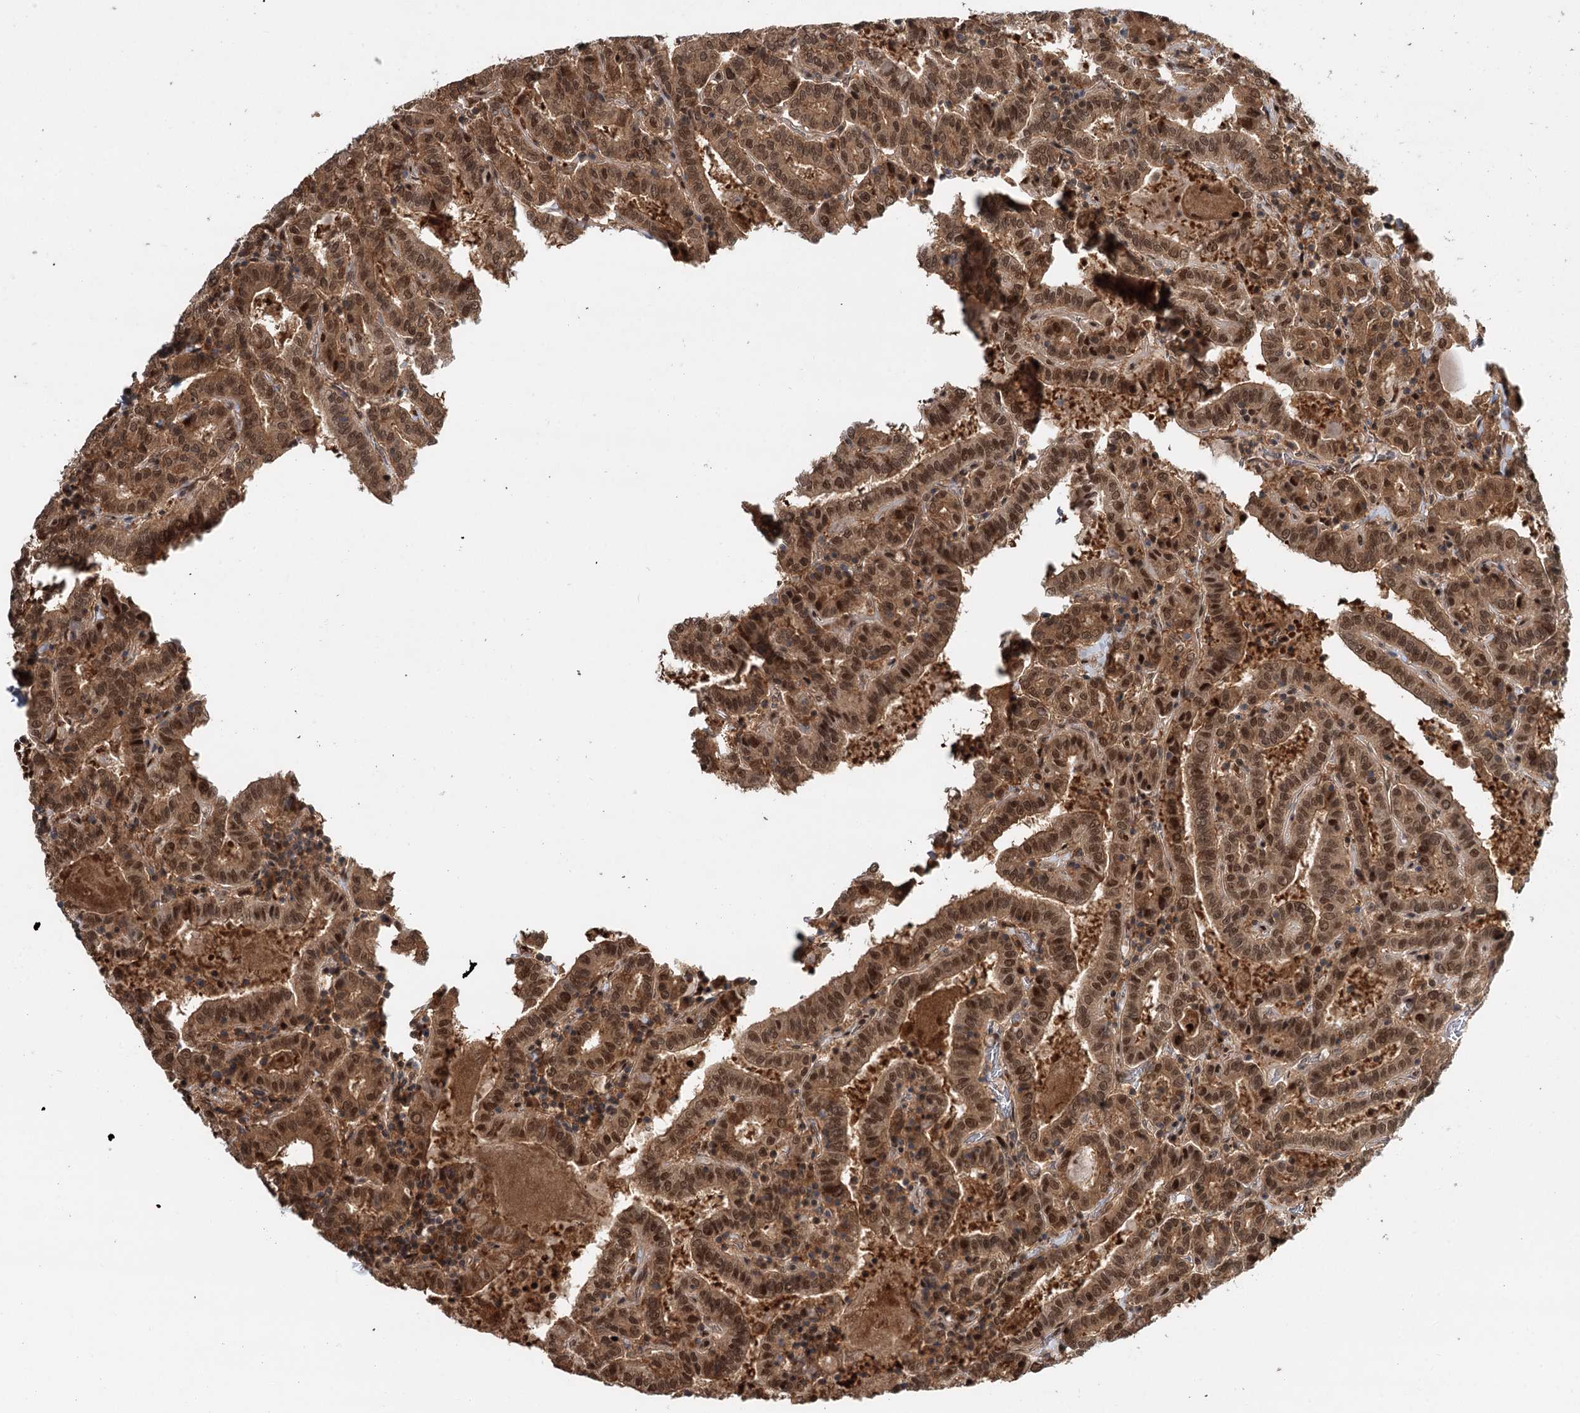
{"staining": {"intensity": "moderate", "quantity": ">75%", "location": "cytoplasmic/membranous,nuclear"}, "tissue": "thyroid cancer", "cell_type": "Tumor cells", "image_type": "cancer", "snomed": [{"axis": "morphology", "description": "Papillary adenocarcinoma, NOS"}, {"axis": "topography", "description": "Thyroid gland"}], "caption": "Moderate cytoplasmic/membranous and nuclear staining for a protein is appreciated in approximately >75% of tumor cells of papillary adenocarcinoma (thyroid) using immunohistochemistry.", "gene": "N6AMT1", "patient": {"sex": "female", "age": 72}}